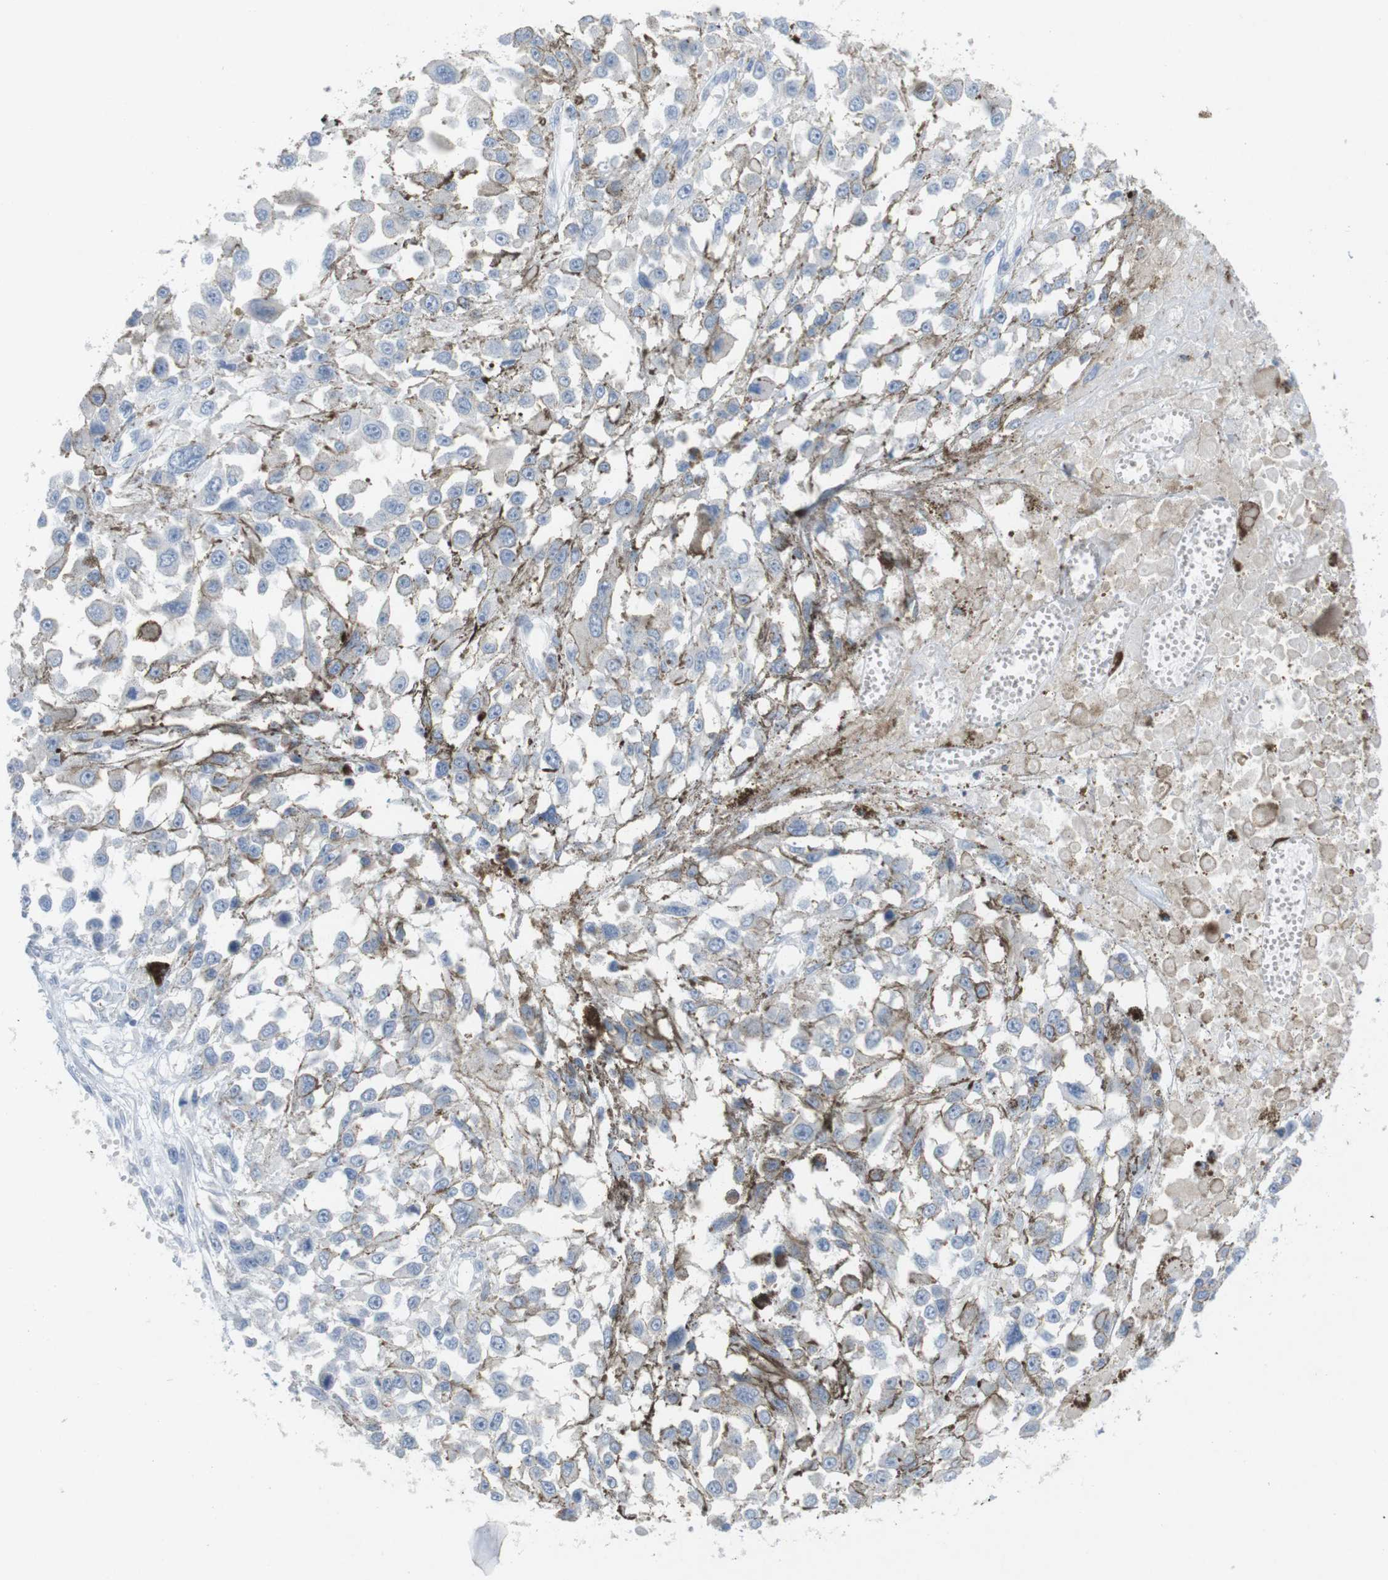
{"staining": {"intensity": "negative", "quantity": "none", "location": "none"}, "tissue": "melanoma", "cell_type": "Tumor cells", "image_type": "cancer", "snomed": [{"axis": "morphology", "description": "Malignant melanoma, Metastatic site"}, {"axis": "topography", "description": "Lymph node"}], "caption": "Immunohistochemistry (IHC) micrograph of neoplastic tissue: human malignant melanoma (metastatic site) stained with DAB (3,3'-diaminobenzidine) exhibits no significant protein expression in tumor cells. (DAB (3,3'-diaminobenzidine) IHC with hematoxylin counter stain).", "gene": "HBG2", "patient": {"sex": "male", "age": 59}}